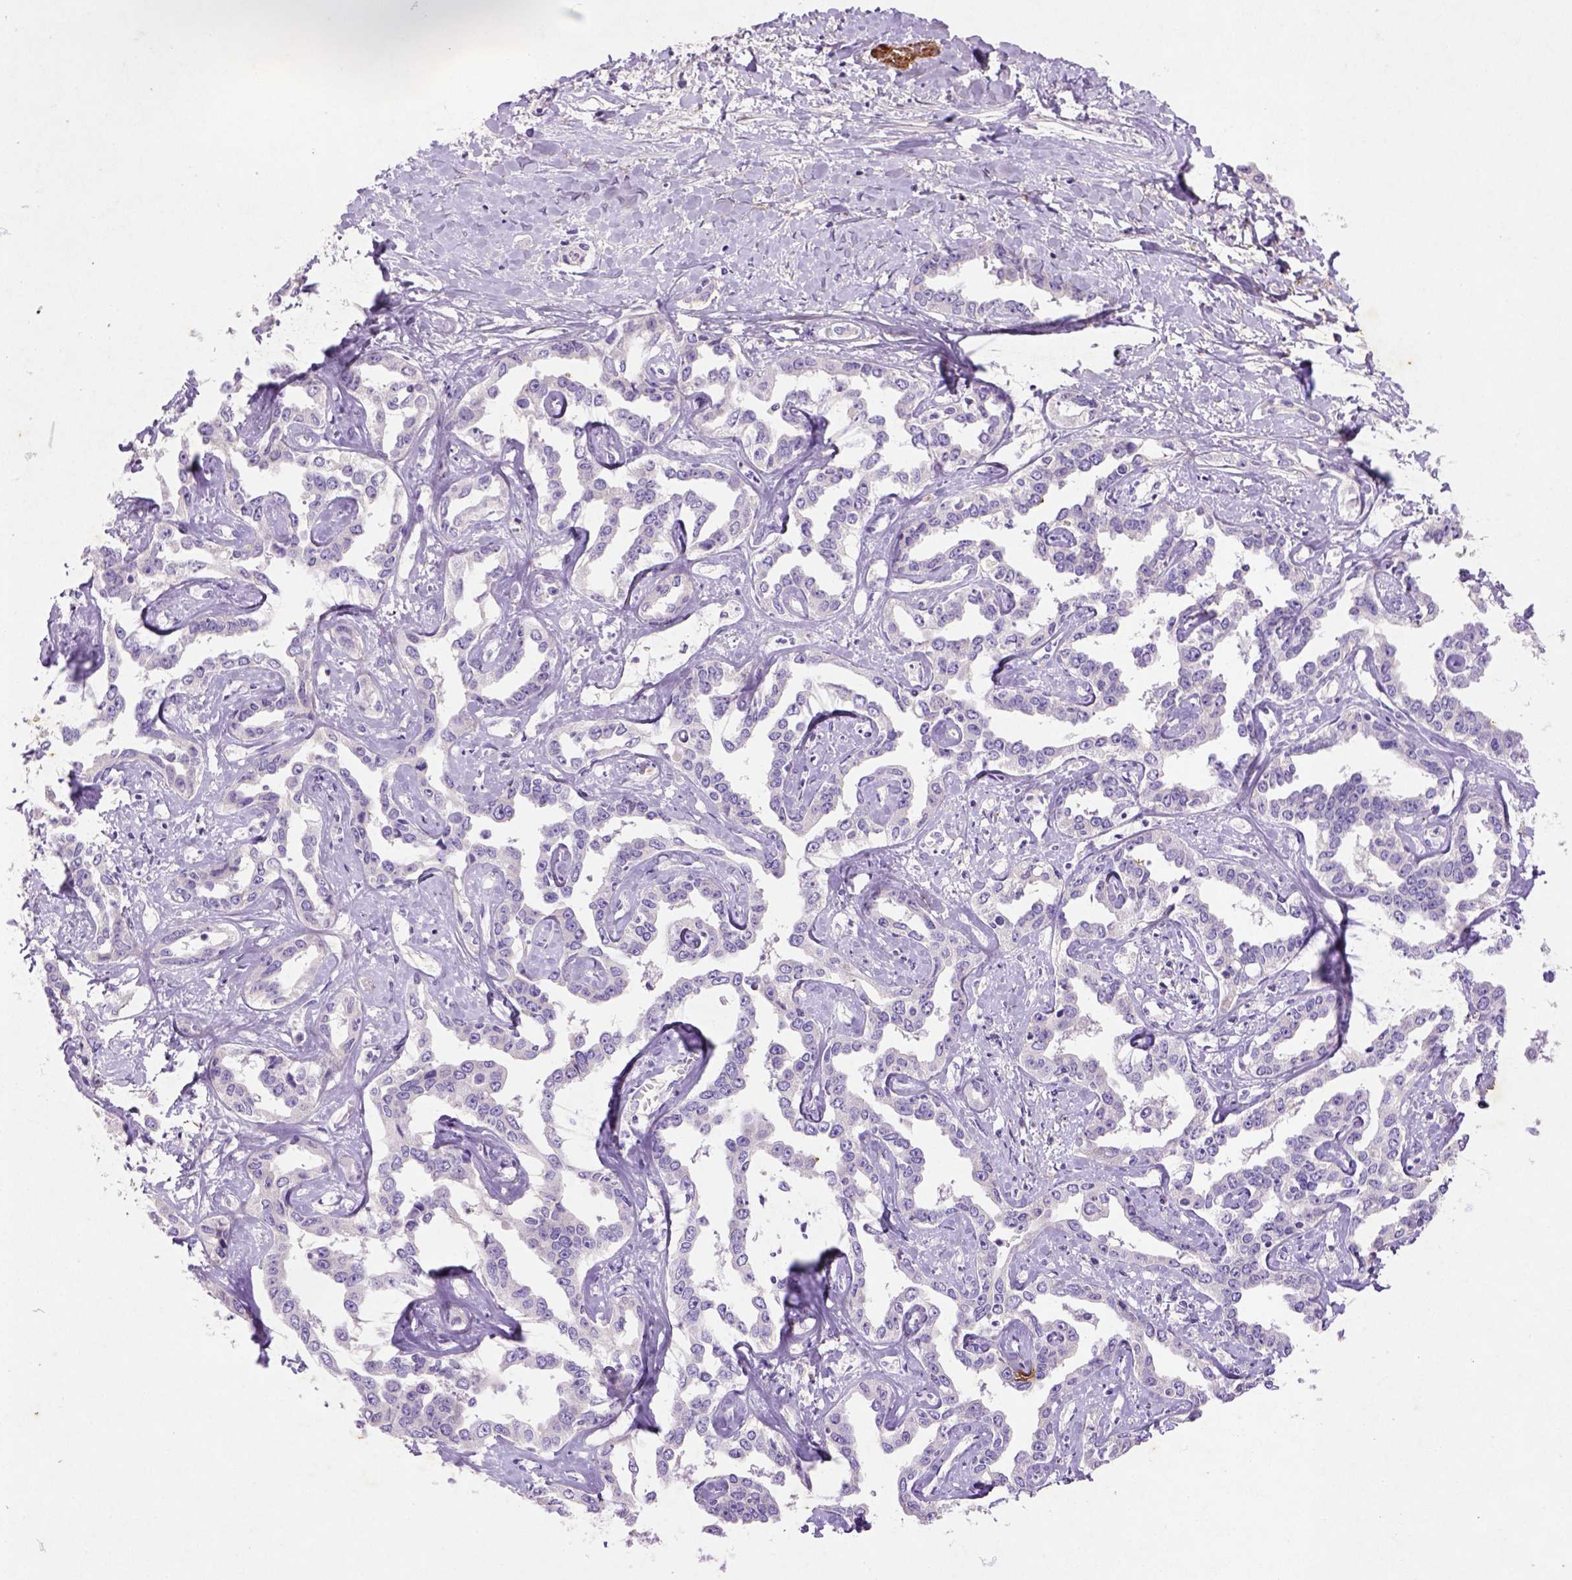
{"staining": {"intensity": "negative", "quantity": "none", "location": "none"}, "tissue": "liver cancer", "cell_type": "Tumor cells", "image_type": "cancer", "snomed": [{"axis": "morphology", "description": "Cholangiocarcinoma"}, {"axis": "topography", "description": "Liver"}], "caption": "Tumor cells are negative for brown protein staining in liver cancer. (DAB immunohistochemistry (IHC), high magnification).", "gene": "NUDT2", "patient": {"sex": "male", "age": 59}}